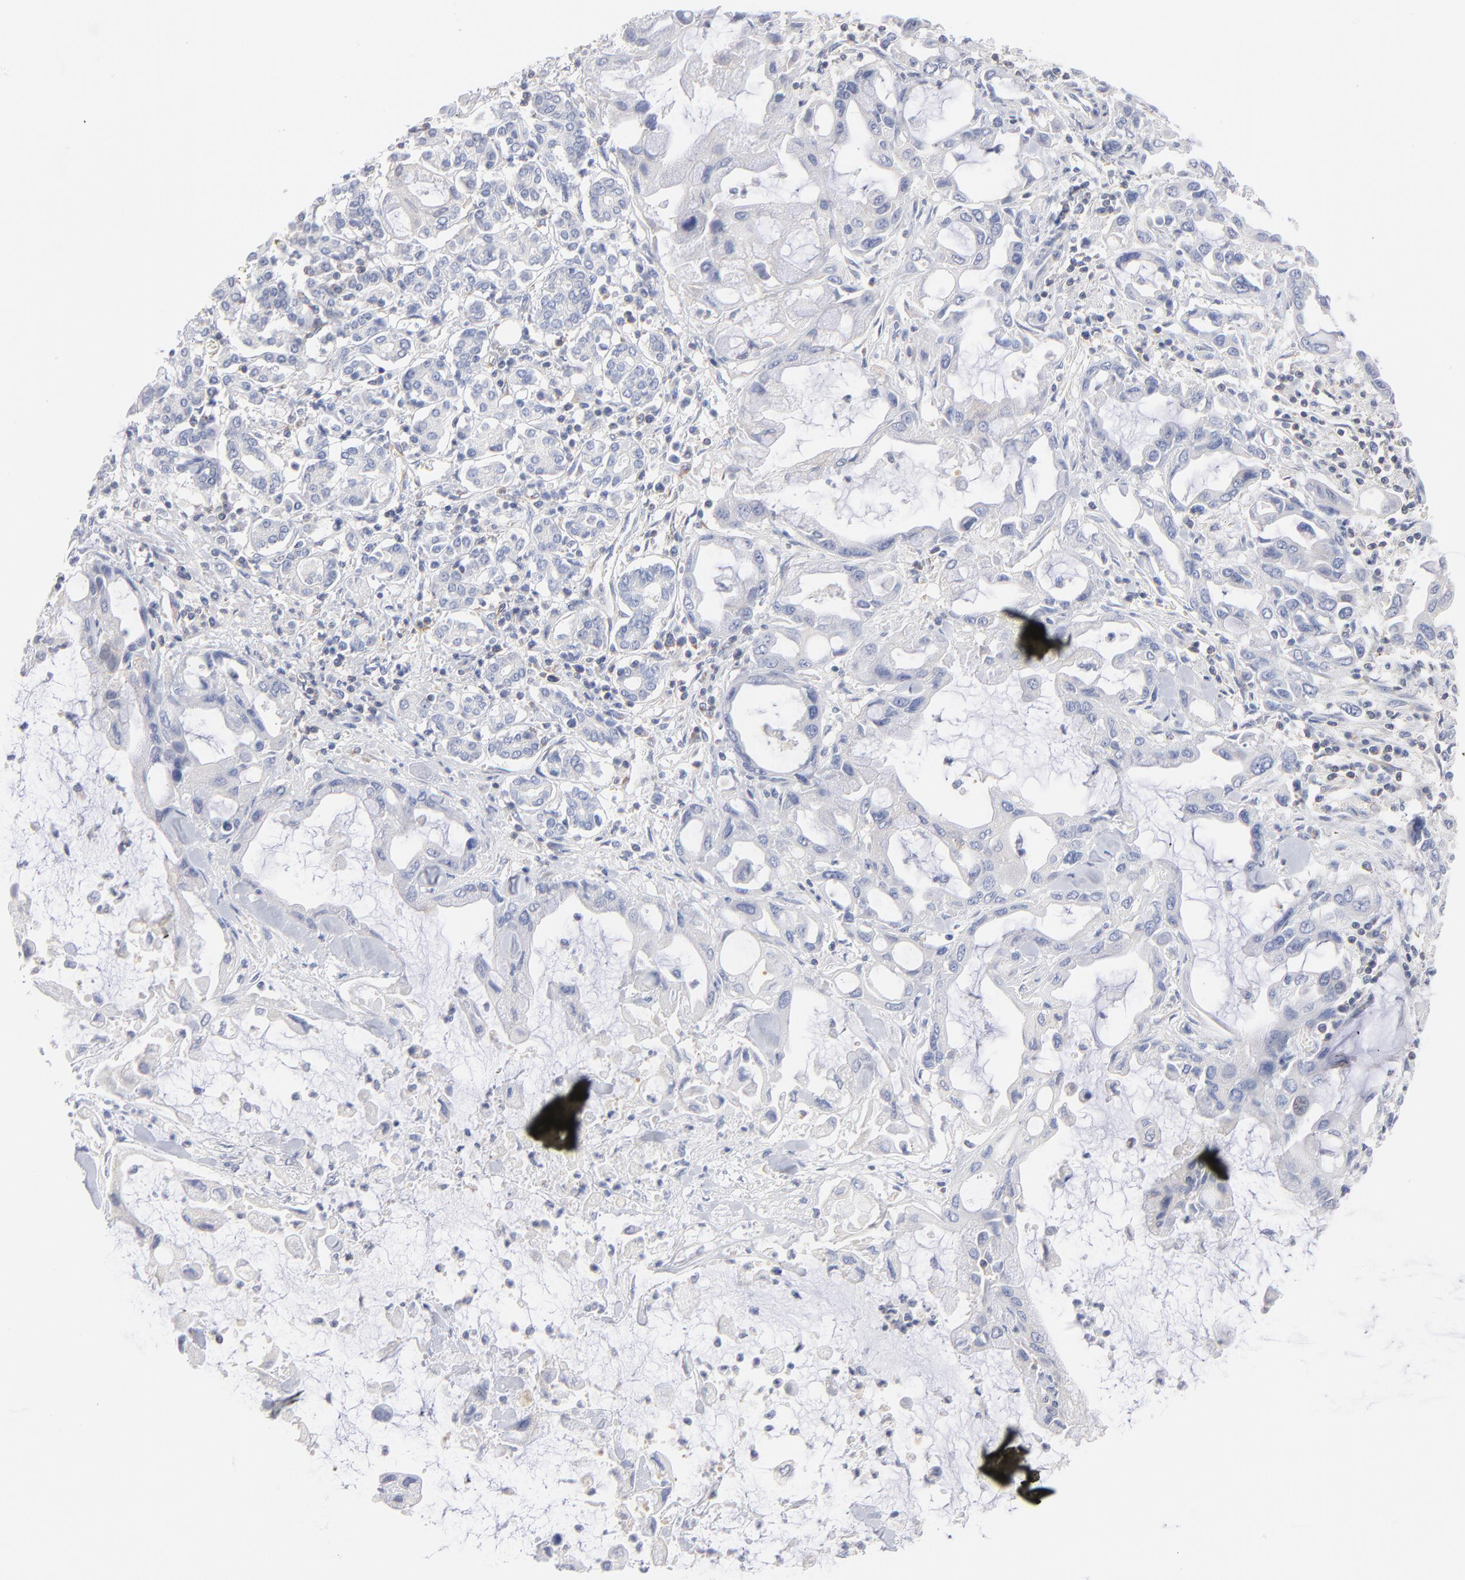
{"staining": {"intensity": "negative", "quantity": "none", "location": "none"}, "tissue": "pancreatic cancer", "cell_type": "Tumor cells", "image_type": "cancer", "snomed": [{"axis": "morphology", "description": "Adenocarcinoma, NOS"}, {"axis": "topography", "description": "Pancreas"}], "caption": "Immunohistochemistry micrograph of neoplastic tissue: human pancreatic cancer stained with DAB (3,3'-diaminobenzidine) demonstrates no significant protein staining in tumor cells.", "gene": "SEPTIN6", "patient": {"sex": "female", "age": 57}}